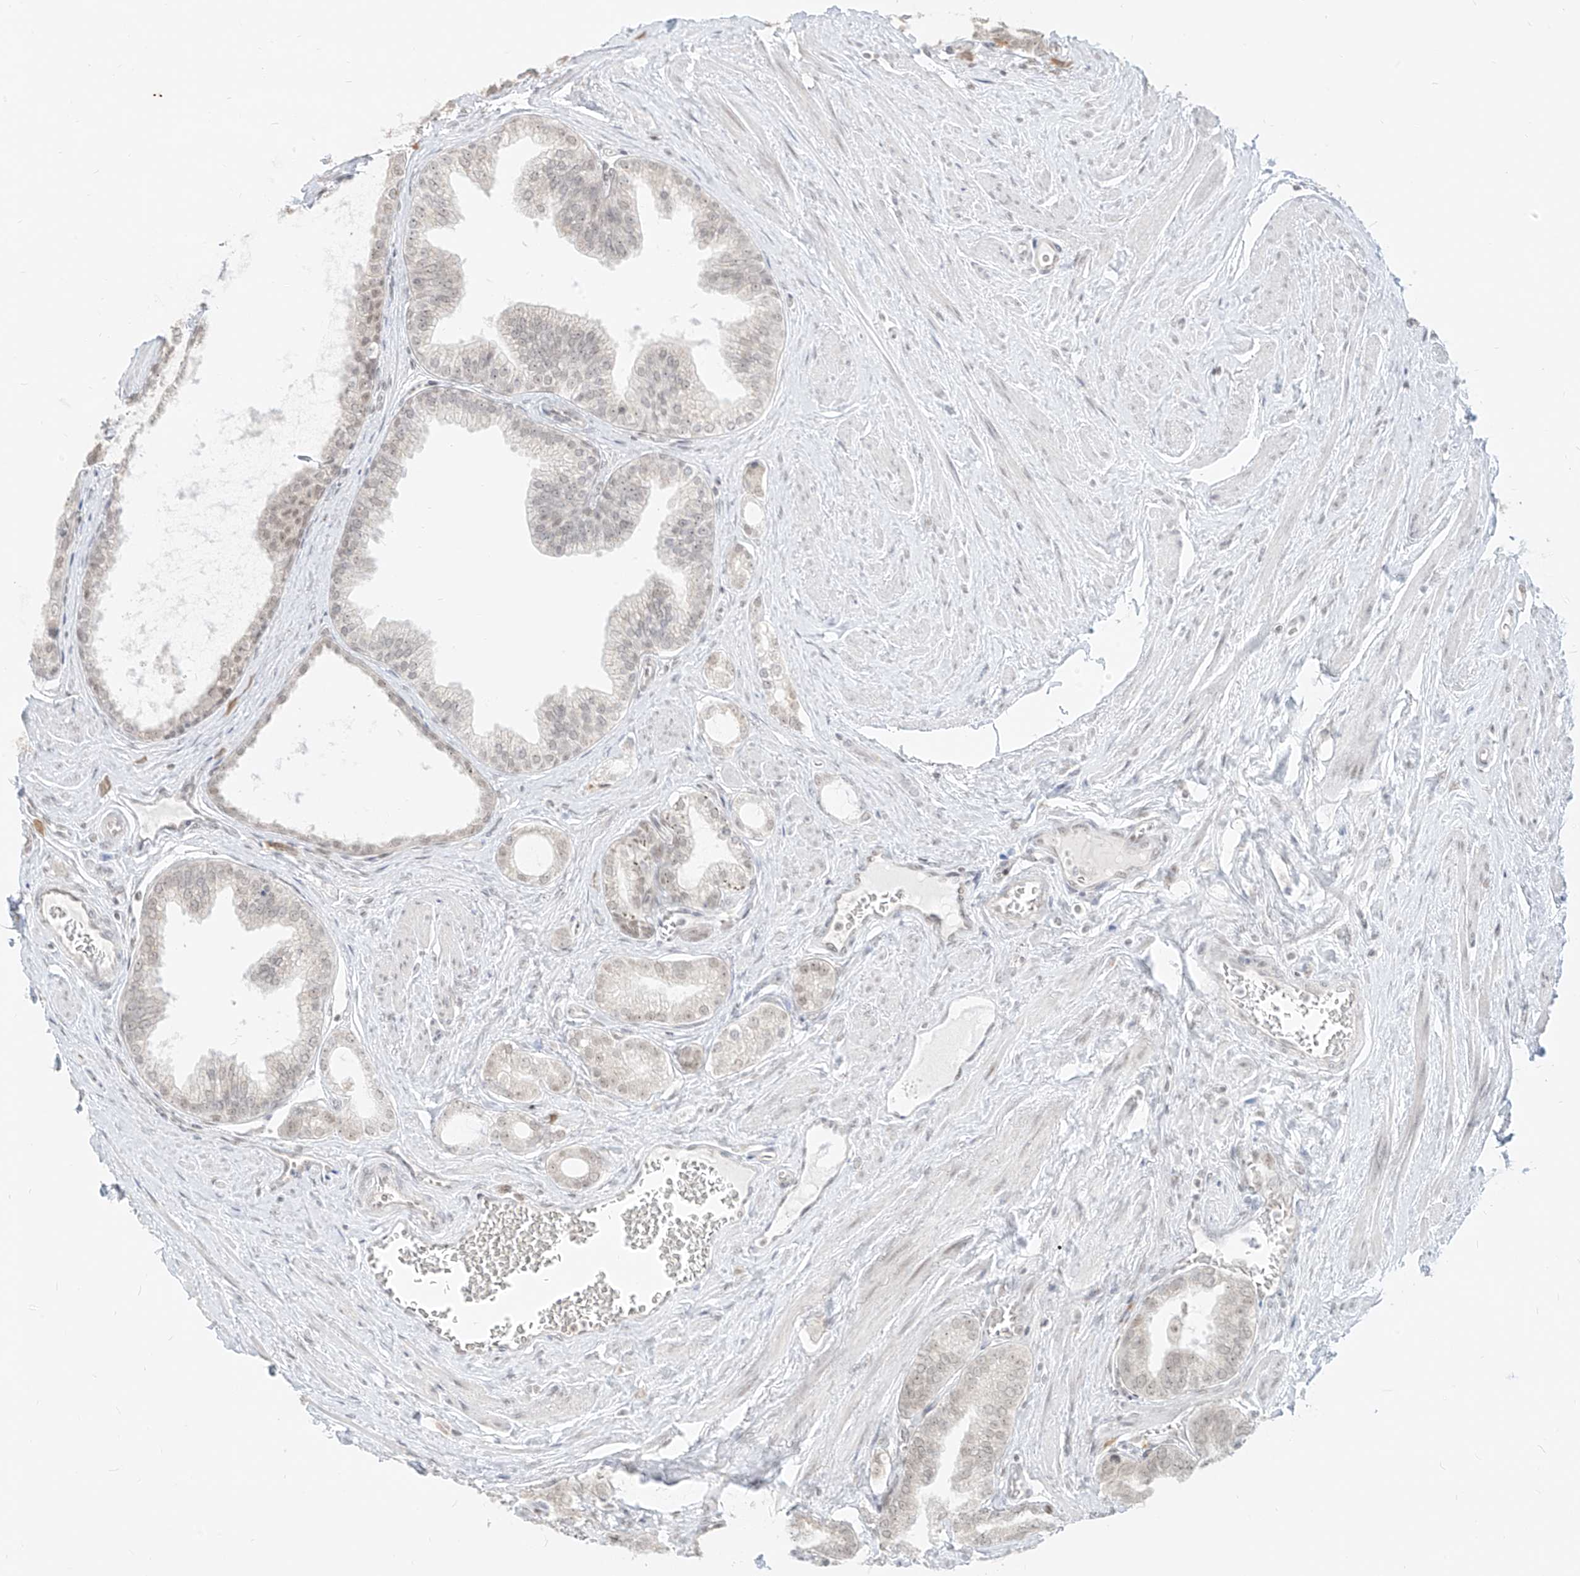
{"staining": {"intensity": "negative", "quantity": "none", "location": "none"}, "tissue": "prostate cancer", "cell_type": "Tumor cells", "image_type": "cancer", "snomed": [{"axis": "morphology", "description": "Adenocarcinoma, Low grade"}, {"axis": "topography", "description": "Prostate"}], "caption": "High power microscopy image of an immunohistochemistry micrograph of adenocarcinoma (low-grade) (prostate), revealing no significant staining in tumor cells.", "gene": "SUPT5H", "patient": {"sex": "male", "age": 63}}